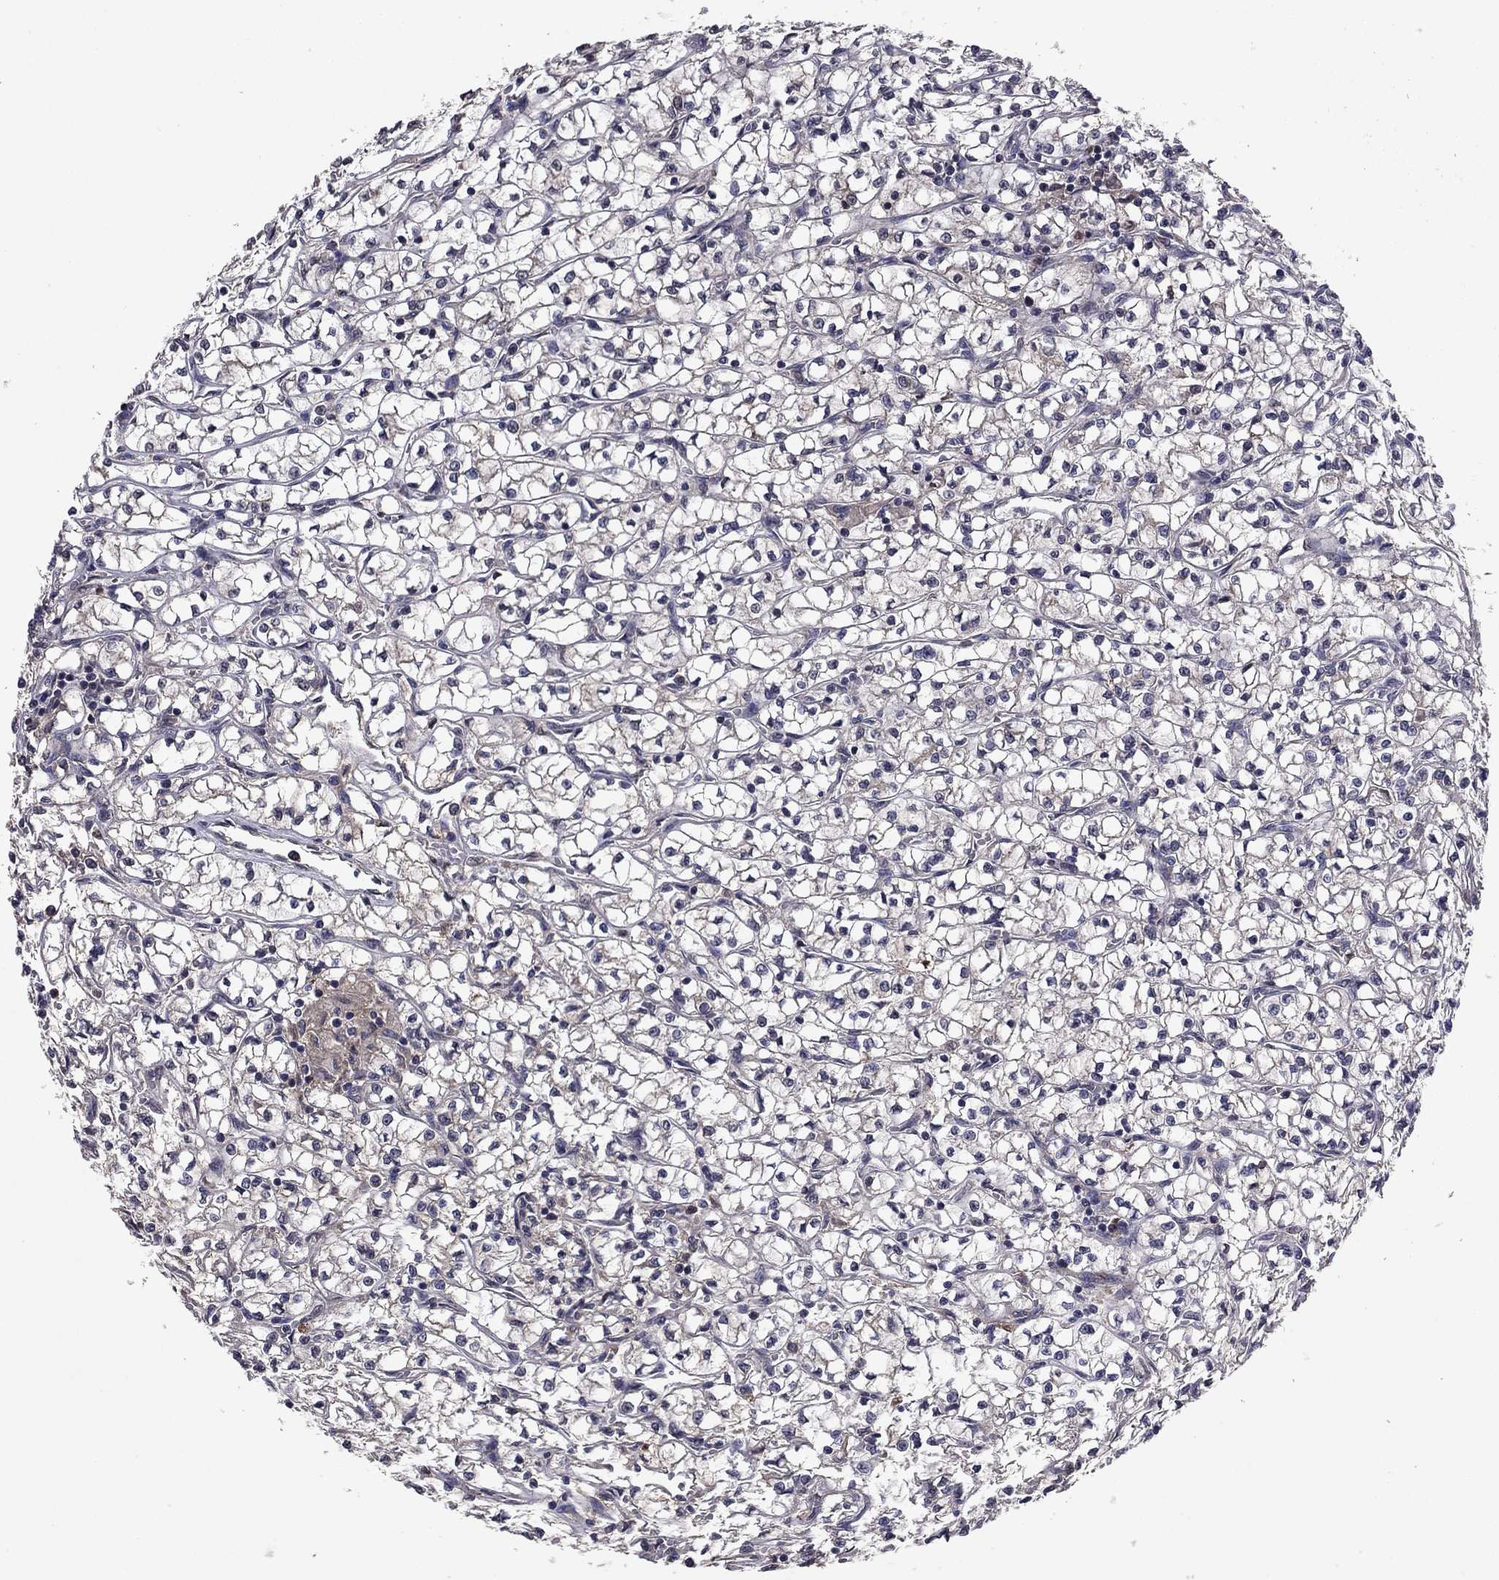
{"staining": {"intensity": "negative", "quantity": "none", "location": "none"}, "tissue": "renal cancer", "cell_type": "Tumor cells", "image_type": "cancer", "snomed": [{"axis": "morphology", "description": "Adenocarcinoma, NOS"}, {"axis": "topography", "description": "Kidney"}], "caption": "Immunohistochemistry (IHC) photomicrograph of neoplastic tissue: human renal cancer (adenocarcinoma) stained with DAB exhibits no significant protein positivity in tumor cells.", "gene": "PROS1", "patient": {"sex": "female", "age": 64}}